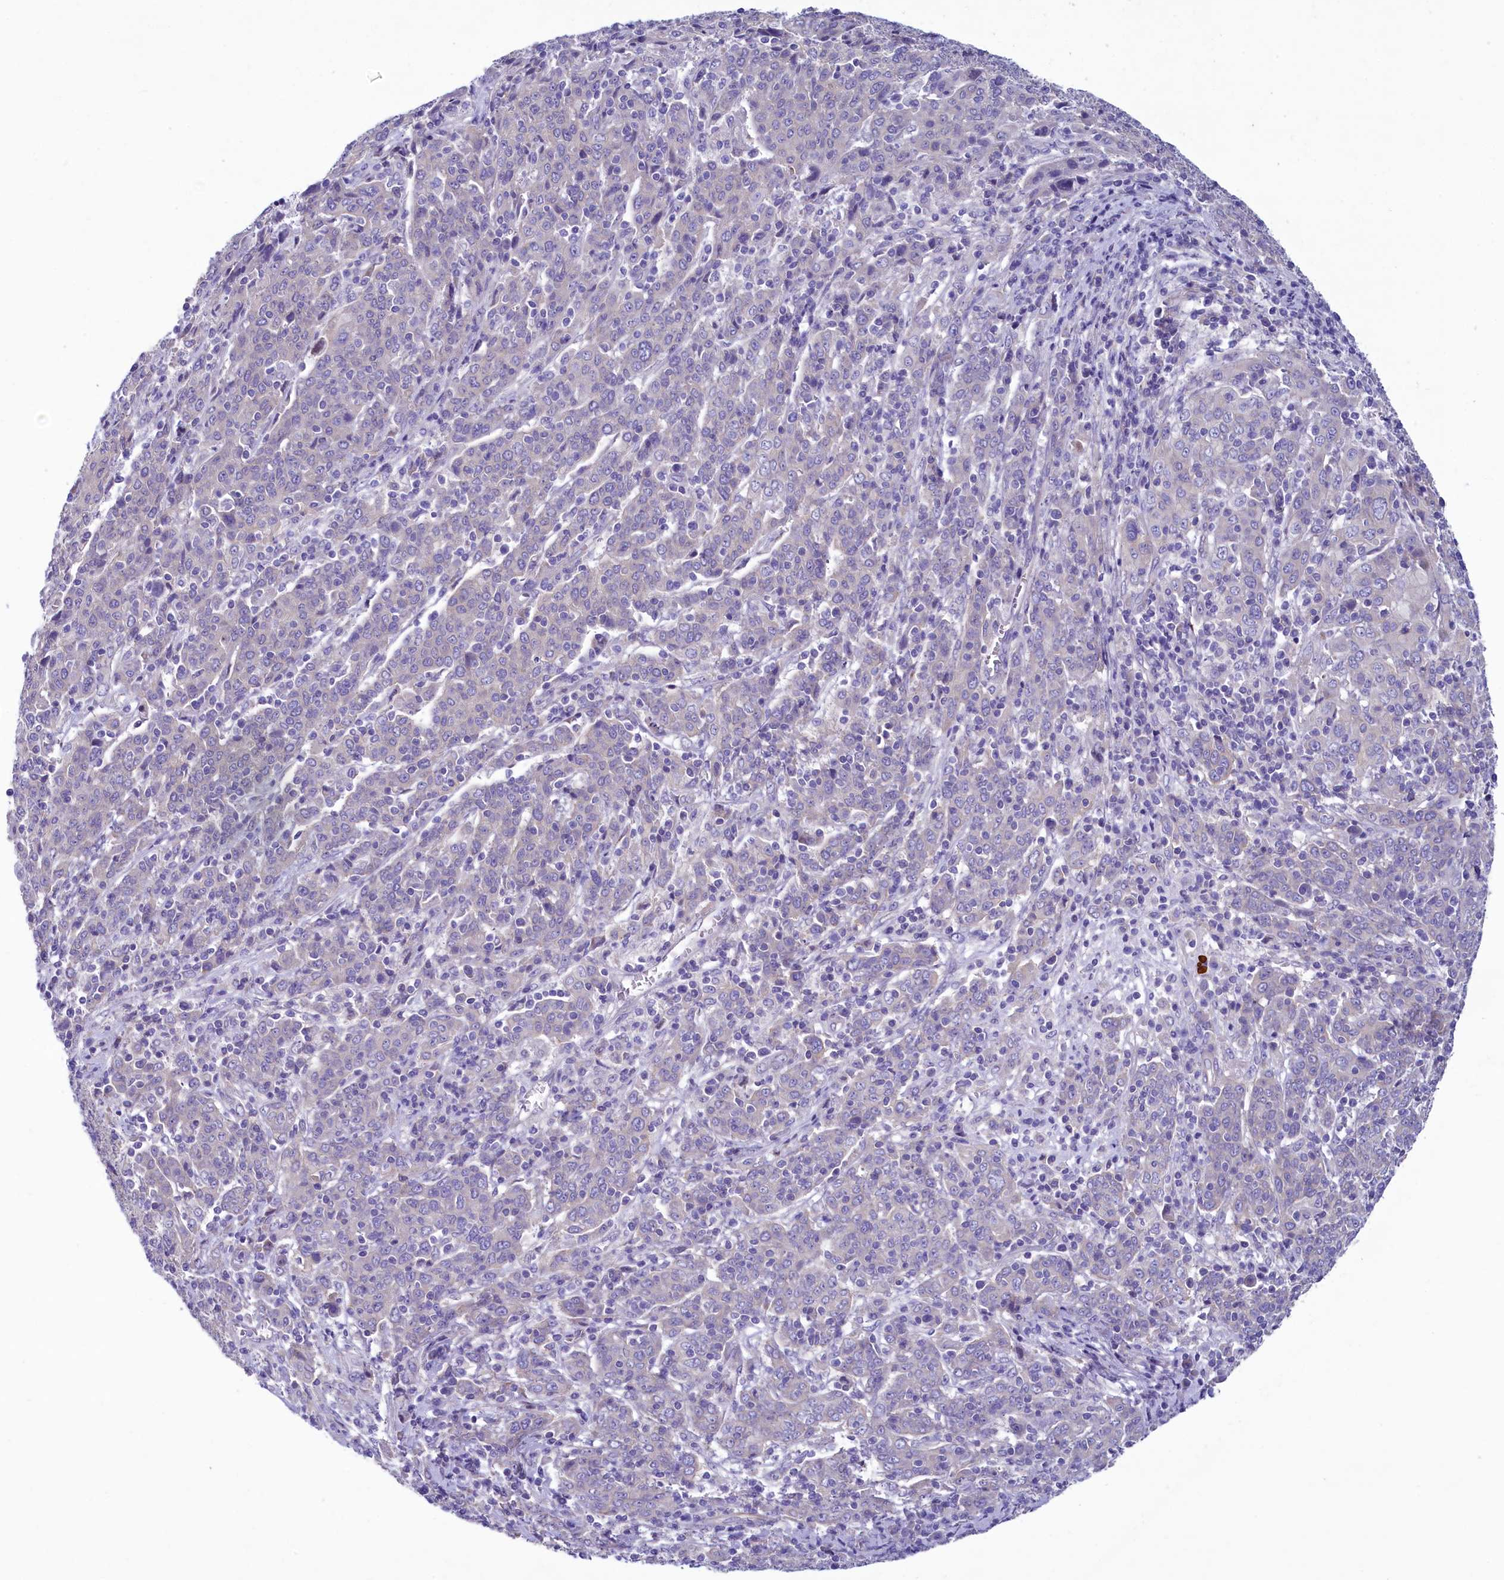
{"staining": {"intensity": "negative", "quantity": "none", "location": "none"}, "tissue": "cervical cancer", "cell_type": "Tumor cells", "image_type": "cancer", "snomed": [{"axis": "morphology", "description": "Squamous cell carcinoma, NOS"}, {"axis": "topography", "description": "Cervix"}], "caption": "High magnification brightfield microscopy of cervical squamous cell carcinoma stained with DAB (3,3'-diaminobenzidine) (brown) and counterstained with hematoxylin (blue): tumor cells show no significant positivity. The staining is performed using DAB brown chromogen with nuclei counter-stained in using hematoxylin.", "gene": "KRBOX5", "patient": {"sex": "female", "age": 67}}